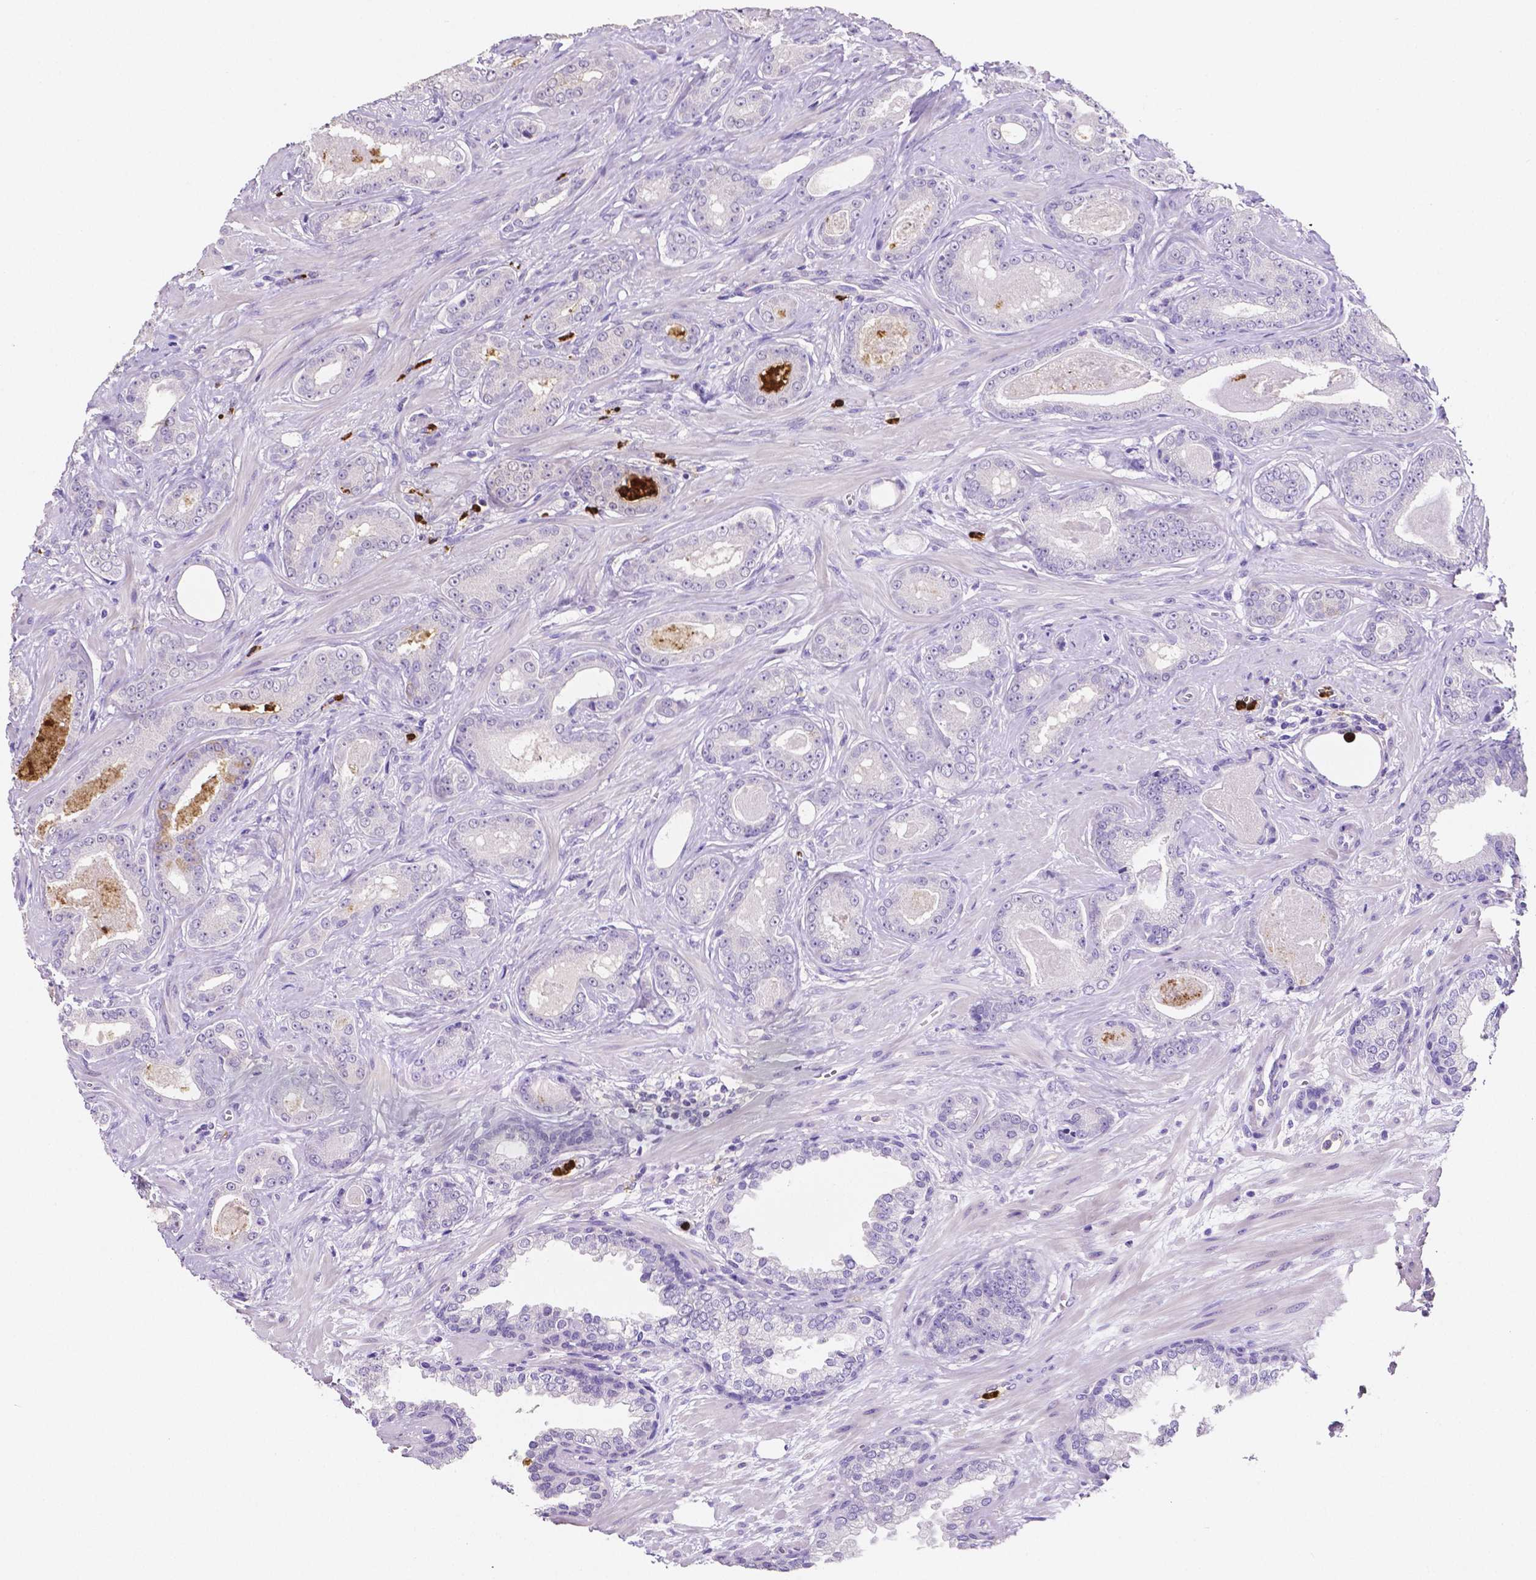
{"staining": {"intensity": "negative", "quantity": "none", "location": "none"}, "tissue": "prostate cancer", "cell_type": "Tumor cells", "image_type": "cancer", "snomed": [{"axis": "morphology", "description": "Adenocarcinoma, Low grade"}, {"axis": "topography", "description": "Prostate"}], "caption": "There is no significant staining in tumor cells of prostate low-grade adenocarcinoma. The staining is performed using DAB brown chromogen with nuclei counter-stained in using hematoxylin.", "gene": "MMP9", "patient": {"sex": "male", "age": 61}}